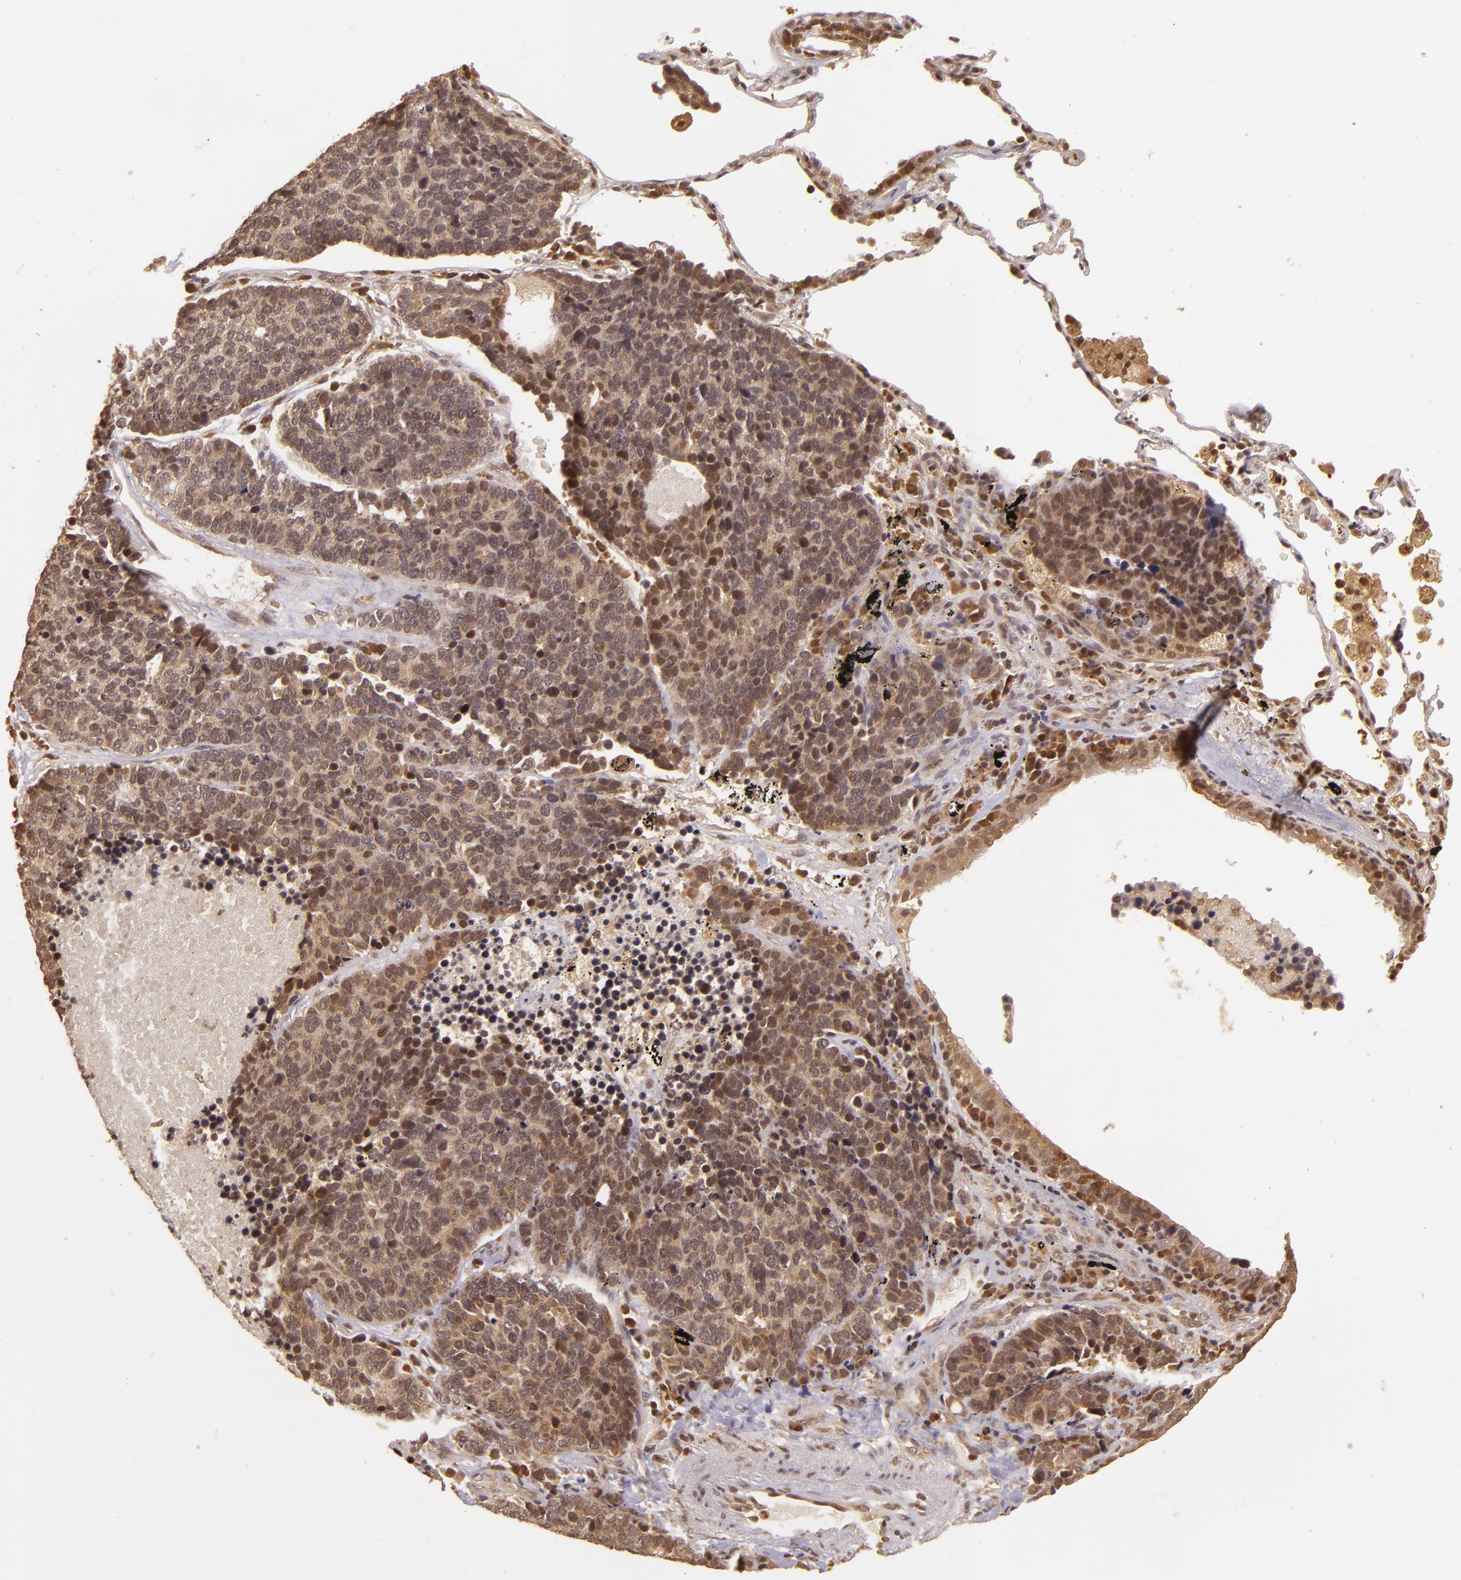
{"staining": {"intensity": "moderate", "quantity": ">75%", "location": "cytoplasmic/membranous,nuclear"}, "tissue": "lung cancer", "cell_type": "Tumor cells", "image_type": "cancer", "snomed": [{"axis": "morphology", "description": "Neoplasm, malignant, NOS"}, {"axis": "topography", "description": "Lung"}], "caption": "Moderate cytoplasmic/membranous and nuclear positivity for a protein is appreciated in approximately >75% of tumor cells of lung cancer using immunohistochemistry.", "gene": "TXNRD2", "patient": {"sex": "female", "age": 75}}